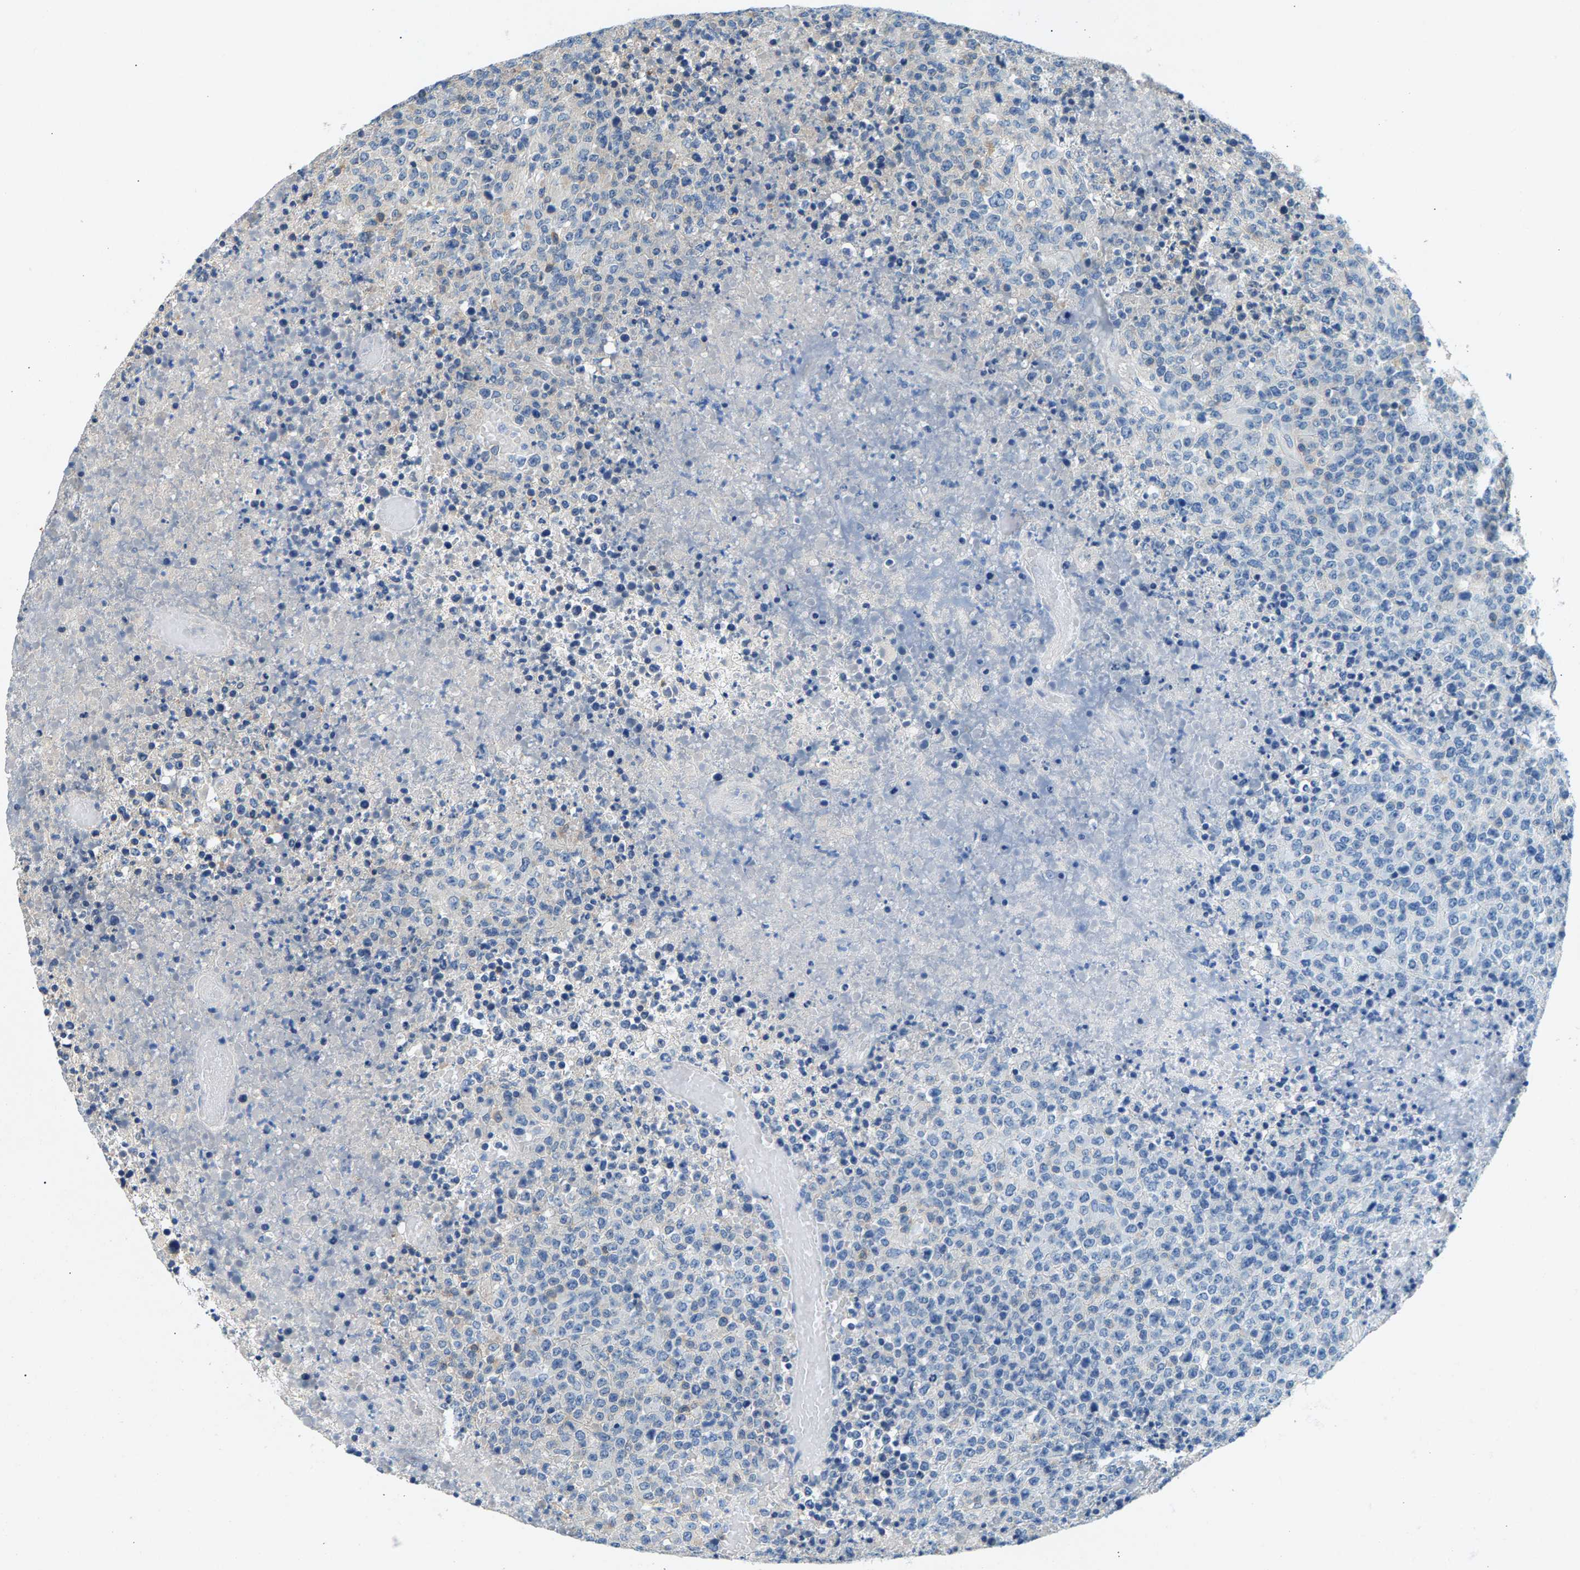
{"staining": {"intensity": "negative", "quantity": "none", "location": "none"}, "tissue": "lymphoma", "cell_type": "Tumor cells", "image_type": "cancer", "snomed": [{"axis": "morphology", "description": "Malignant lymphoma, non-Hodgkin's type, High grade"}, {"axis": "topography", "description": "Lymph node"}], "caption": "High-grade malignant lymphoma, non-Hodgkin's type was stained to show a protein in brown. There is no significant staining in tumor cells.", "gene": "NT5C", "patient": {"sex": "male", "age": 13}}